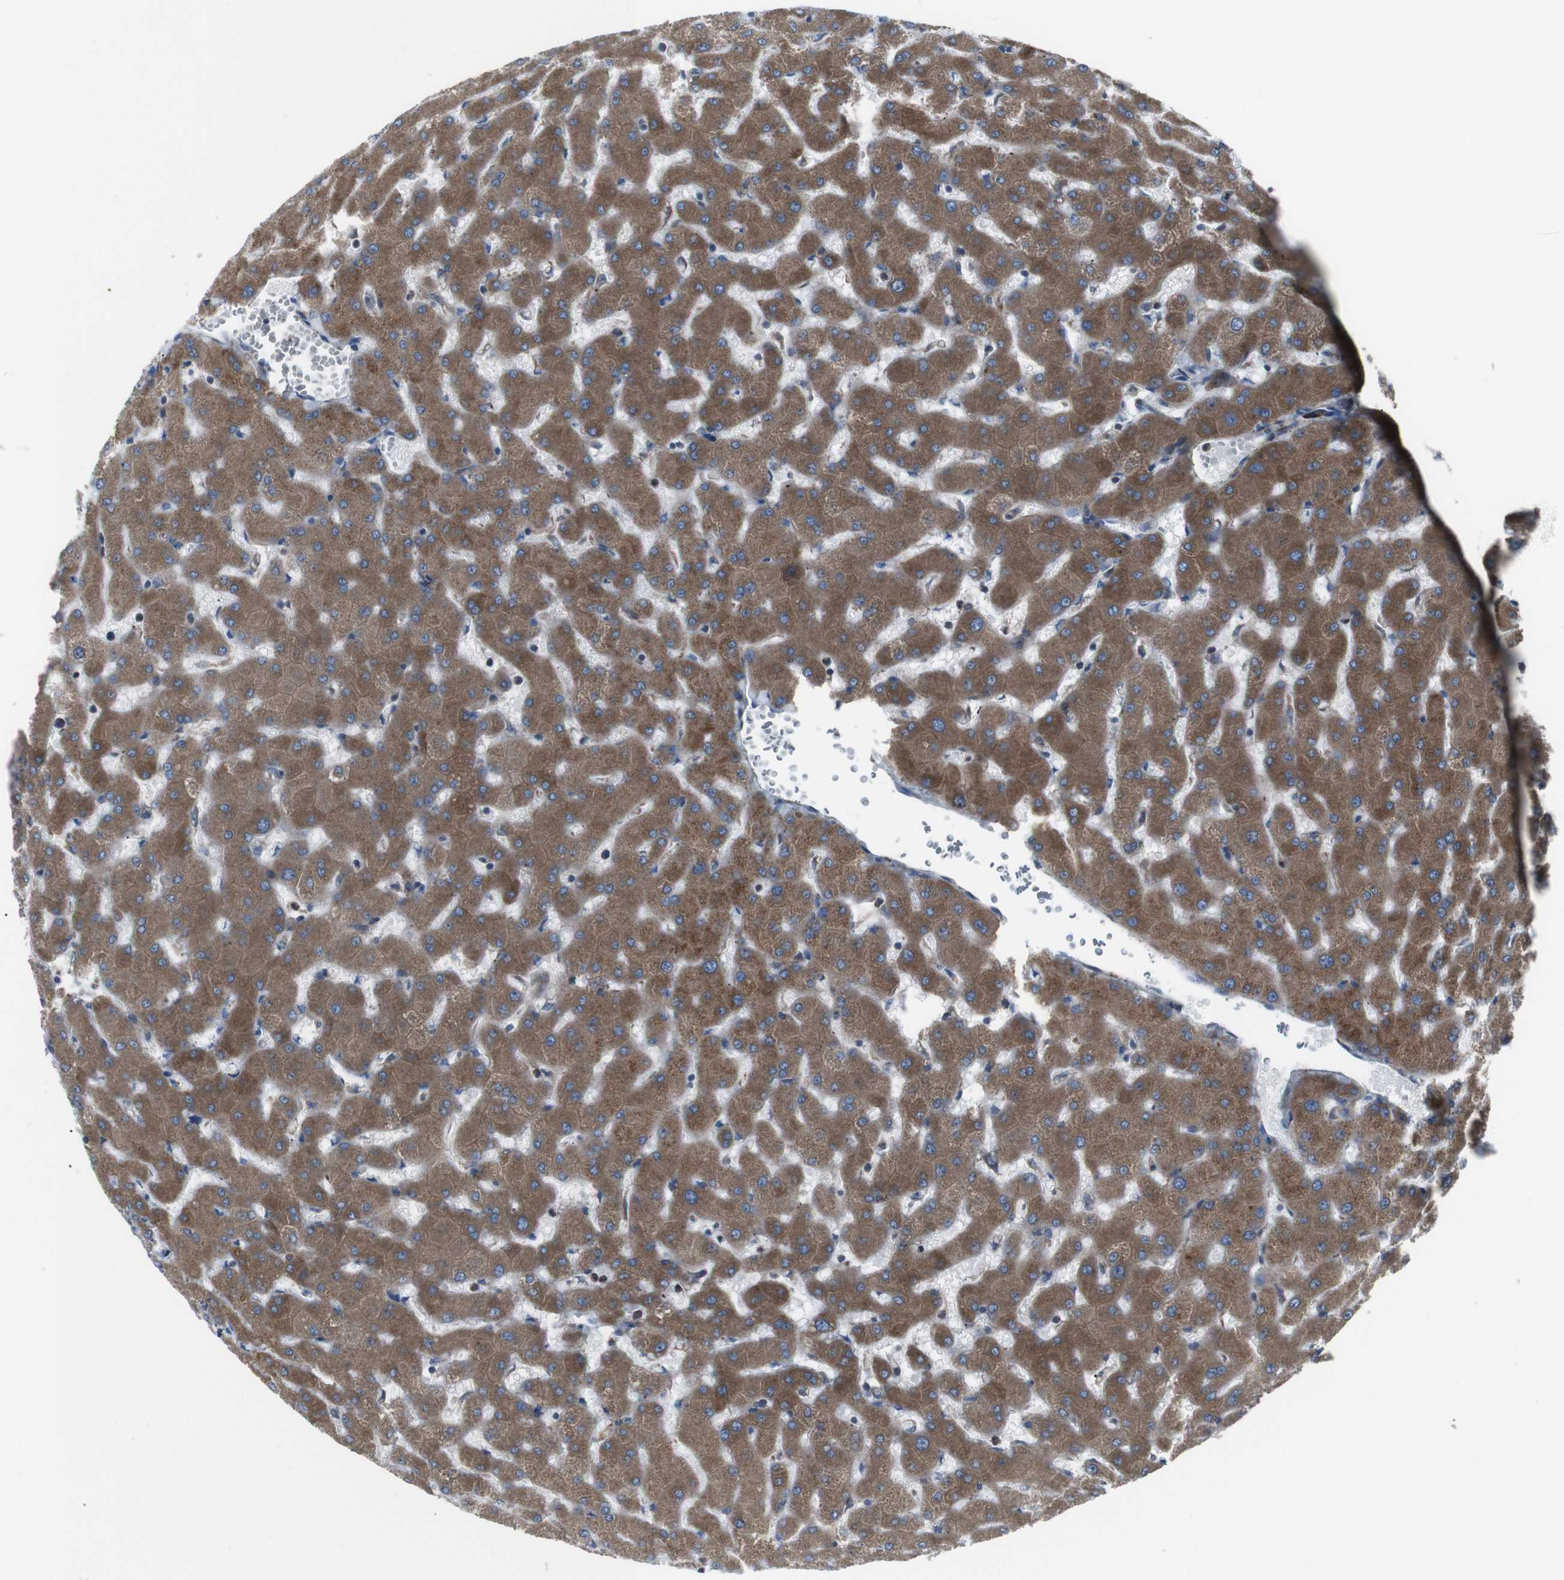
{"staining": {"intensity": "moderate", "quantity": "25%-75%", "location": "cytoplasmic/membranous"}, "tissue": "liver", "cell_type": "Cholangiocytes", "image_type": "normal", "snomed": [{"axis": "morphology", "description": "Normal tissue, NOS"}, {"axis": "topography", "description": "Liver"}], "caption": "Liver stained with immunohistochemistry displays moderate cytoplasmic/membranous positivity in about 25%-75% of cholangiocytes. (DAB = brown stain, brightfield microscopy at high magnification).", "gene": "LNPK", "patient": {"sex": "female", "age": 63}}